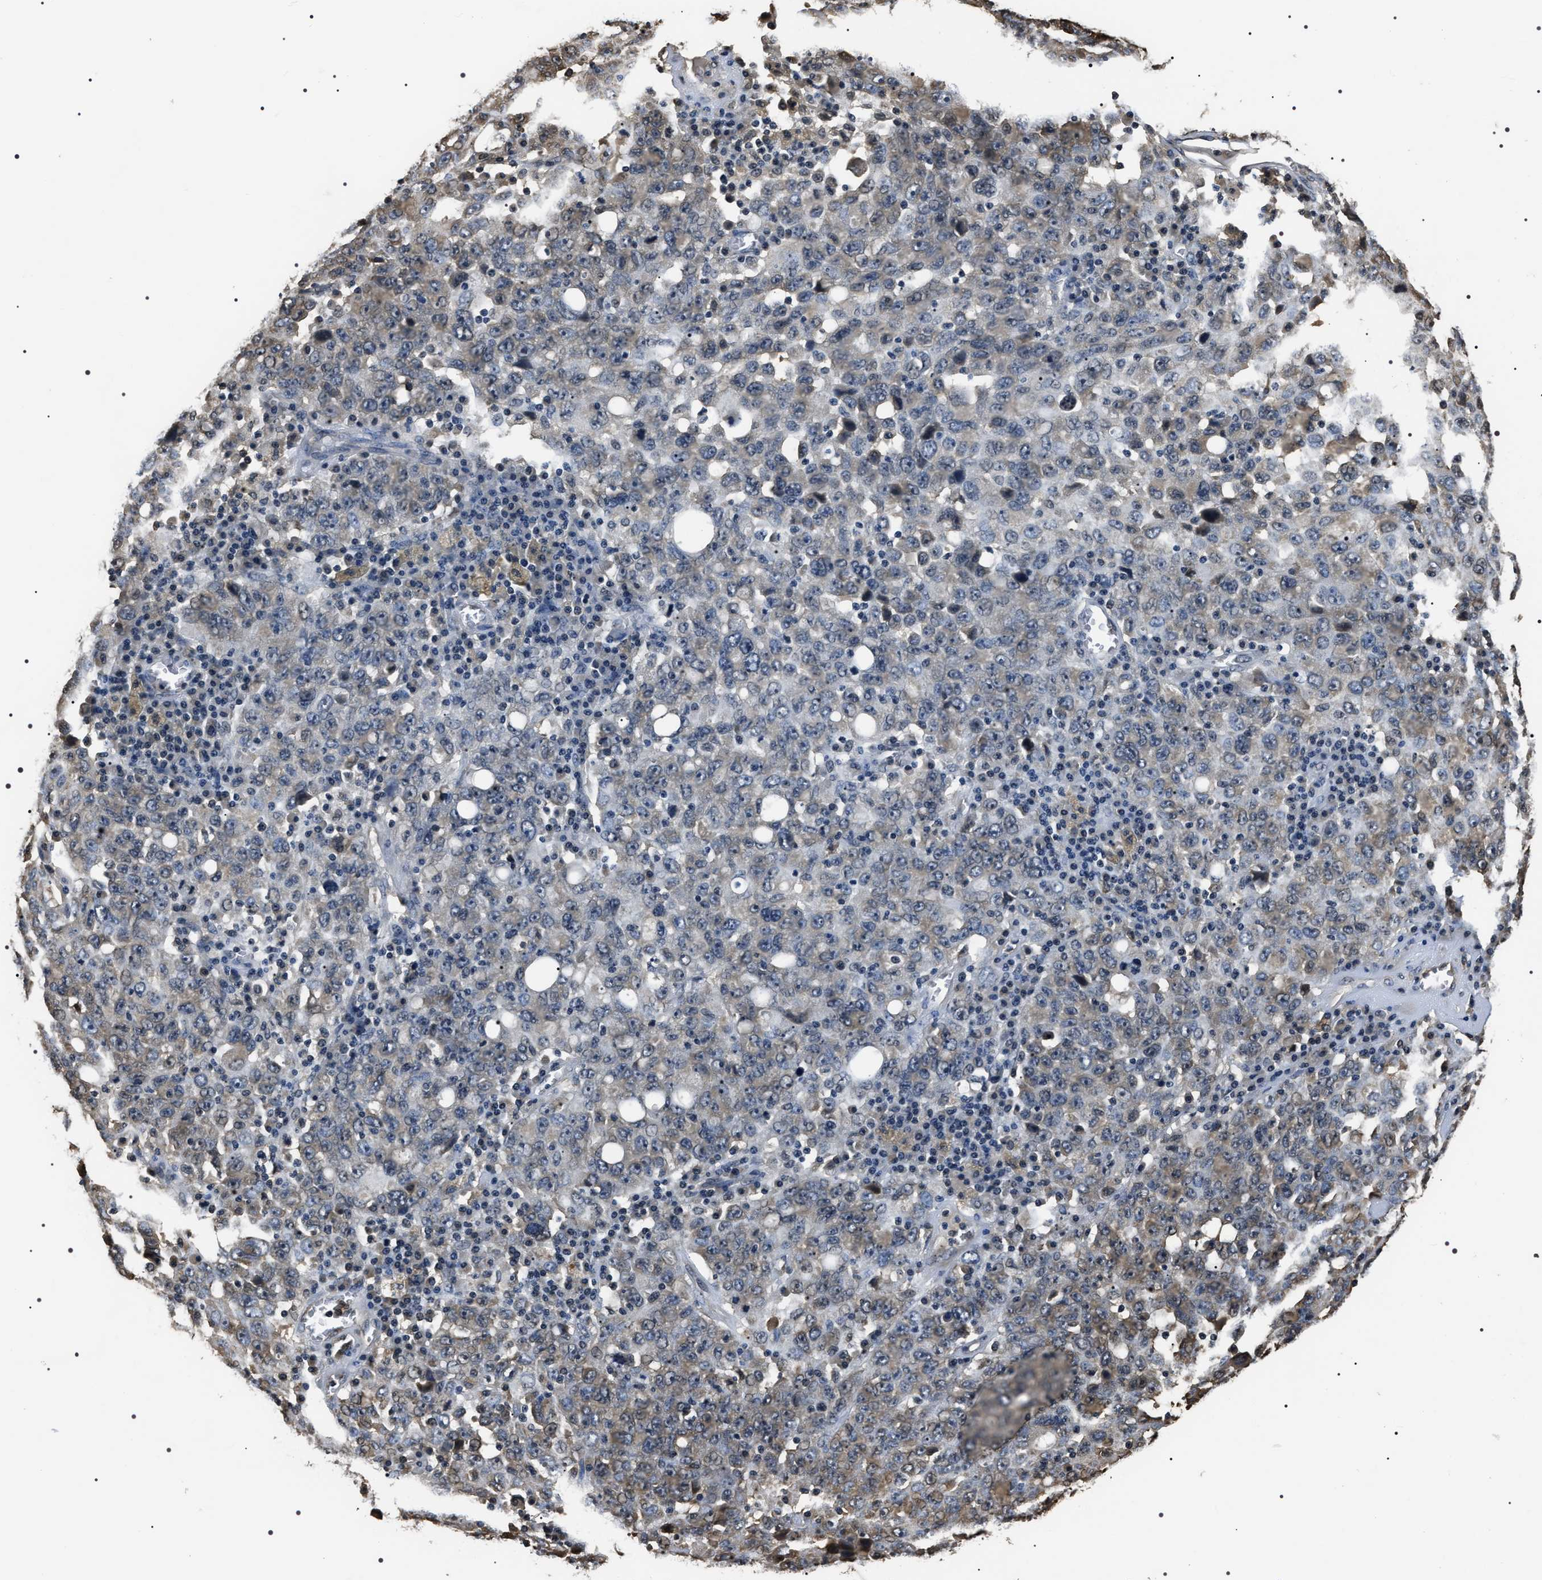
{"staining": {"intensity": "weak", "quantity": "<25%", "location": "cytoplasmic/membranous"}, "tissue": "ovarian cancer", "cell_type": "Tumor cells", "image_type": "cancer", "snomed": [{"axis": "morphology", "description": "Carcinoma, endometroid"}, {"axis": "topography", "description": "Ovary"}], "caption": "Immunohistochemistry image of neoplastic tissue: human ovarian cancer (endometroid carcinoma) stained with DAB (3,3'-diaminobenzidine) reveals no significant protein staining in tumor cells.", "gene": "ARHGAP22", "patient": {"sex": "female", "age": 62}}